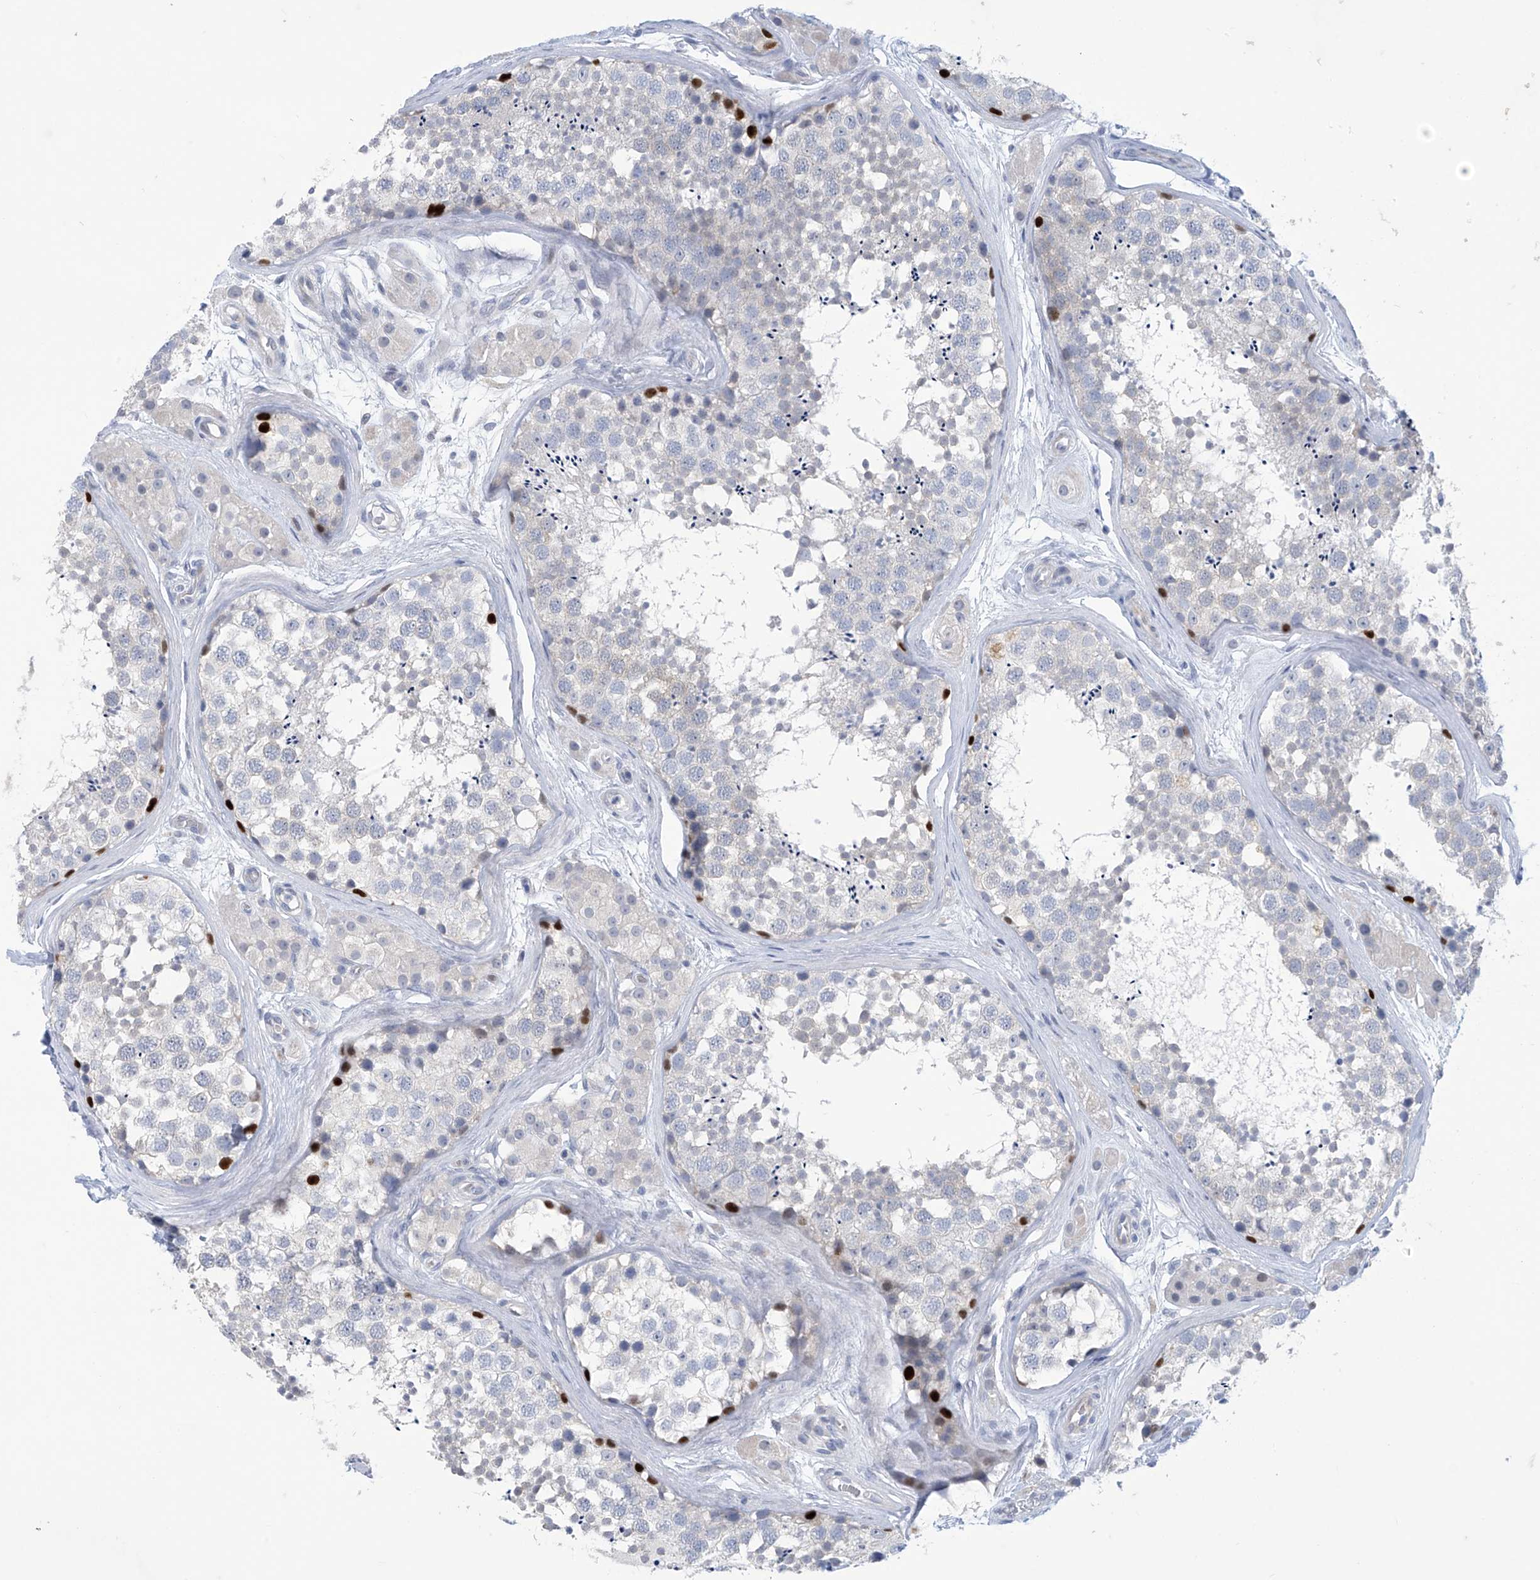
{"staining": {"intensity": "strong", "quantity": "<25%", "location": "nuclear"}, "tissue": "testis", "cell_type": "Cells in seminiferous ducts", "image_type": "normal", "snomed": [{"axis": "morphology", "description": "Normal tissue, NOS"}, {"axis": "topography", "description": "Testis"}], "caption": "Normal testis exhibits strong nuclear staining in about <25% of cells in seminiferous ducts, visualized by immunohistochemistry. (Brightfield microscopy of DAB IHC at high magnification).", "gene": "SLC35A5", "patient": {"sex": "male", "age": 56}}